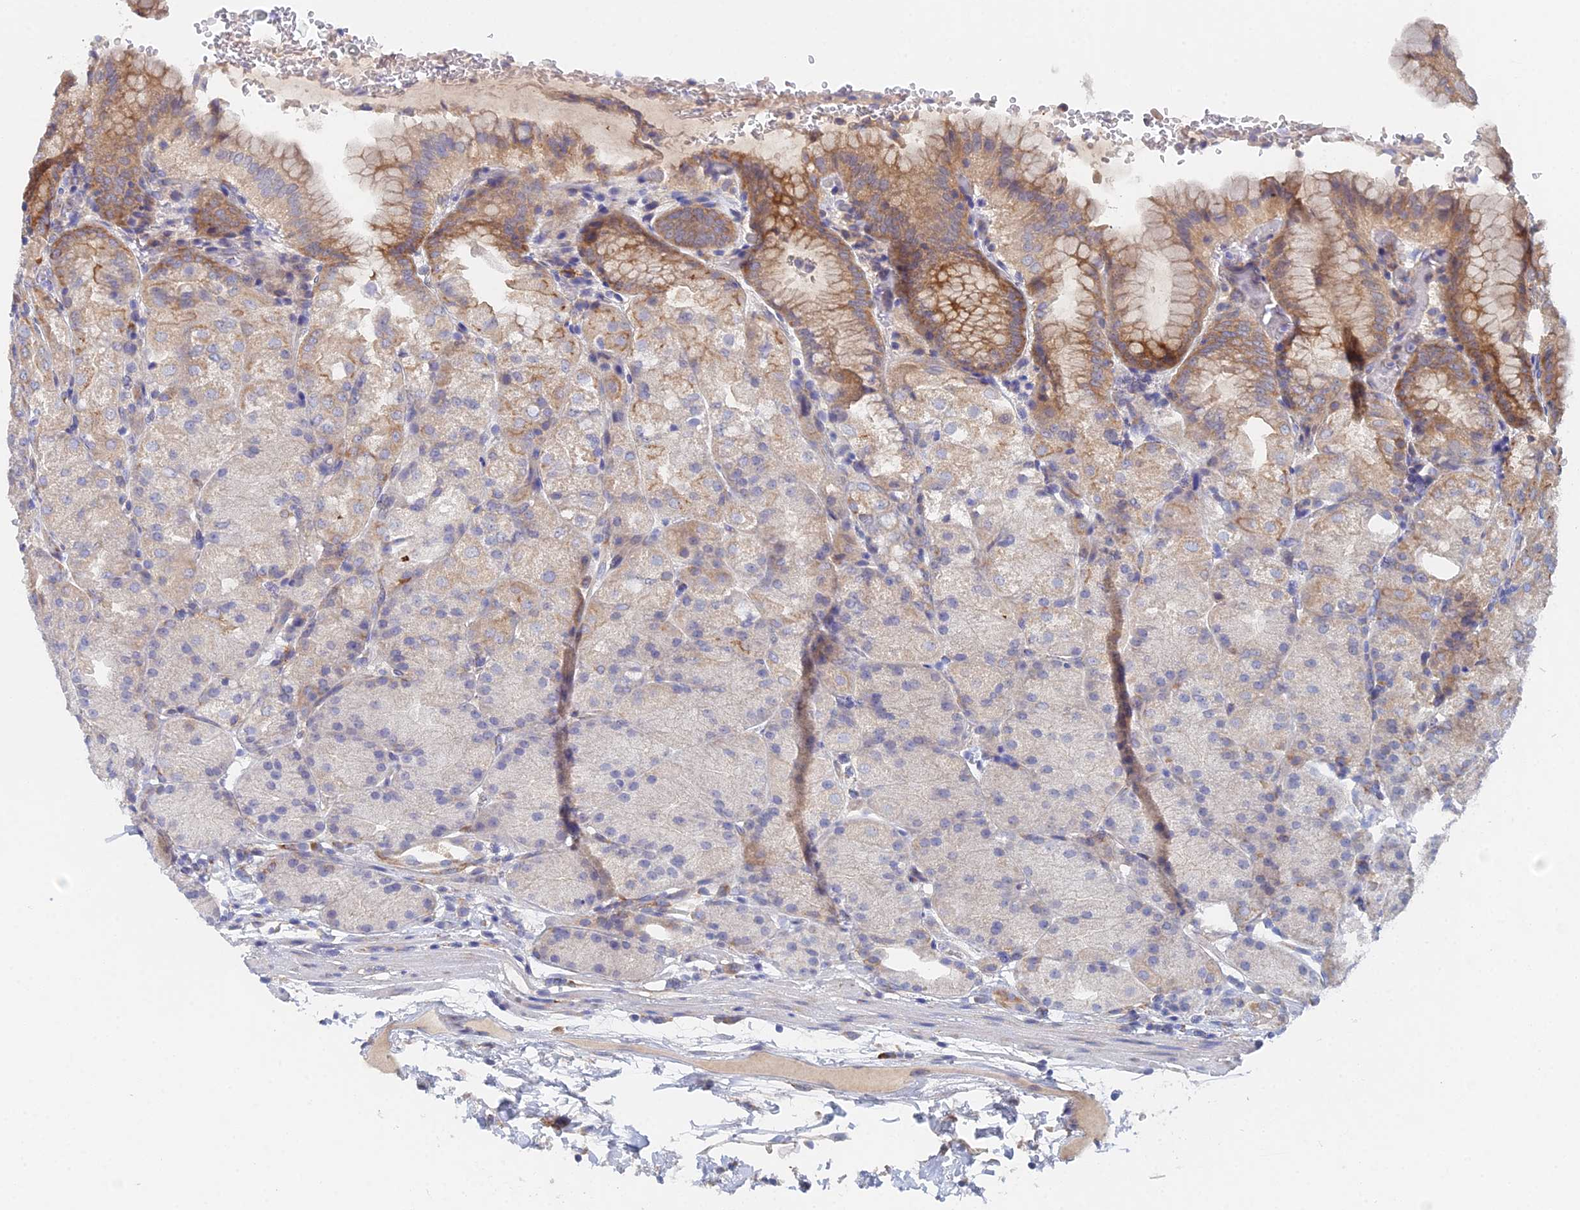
{"staining": {"intensity": "moderate", "quantity": "<25%", "location": "cytoplasmic/membranous"}, "tissue": "stomach", "cell_type": "Glandular cells", "image_type": "normal", "snomed": [{"axis": "morphology", "description": "Normal tissue, NOS"}, {"axis": "topography", "description": "Stomach, upper"}, {"axis": "topography", "description": "Stomach, lower"}], "caption": "This histopathology image exhibits IHC staining of unremarkable human stomach, with low moderate cytoplasmic/membranous expression in about <25% of glandular cells.", "gene": "ELOF1", "patient": {"sex": "male", "age": 62}}